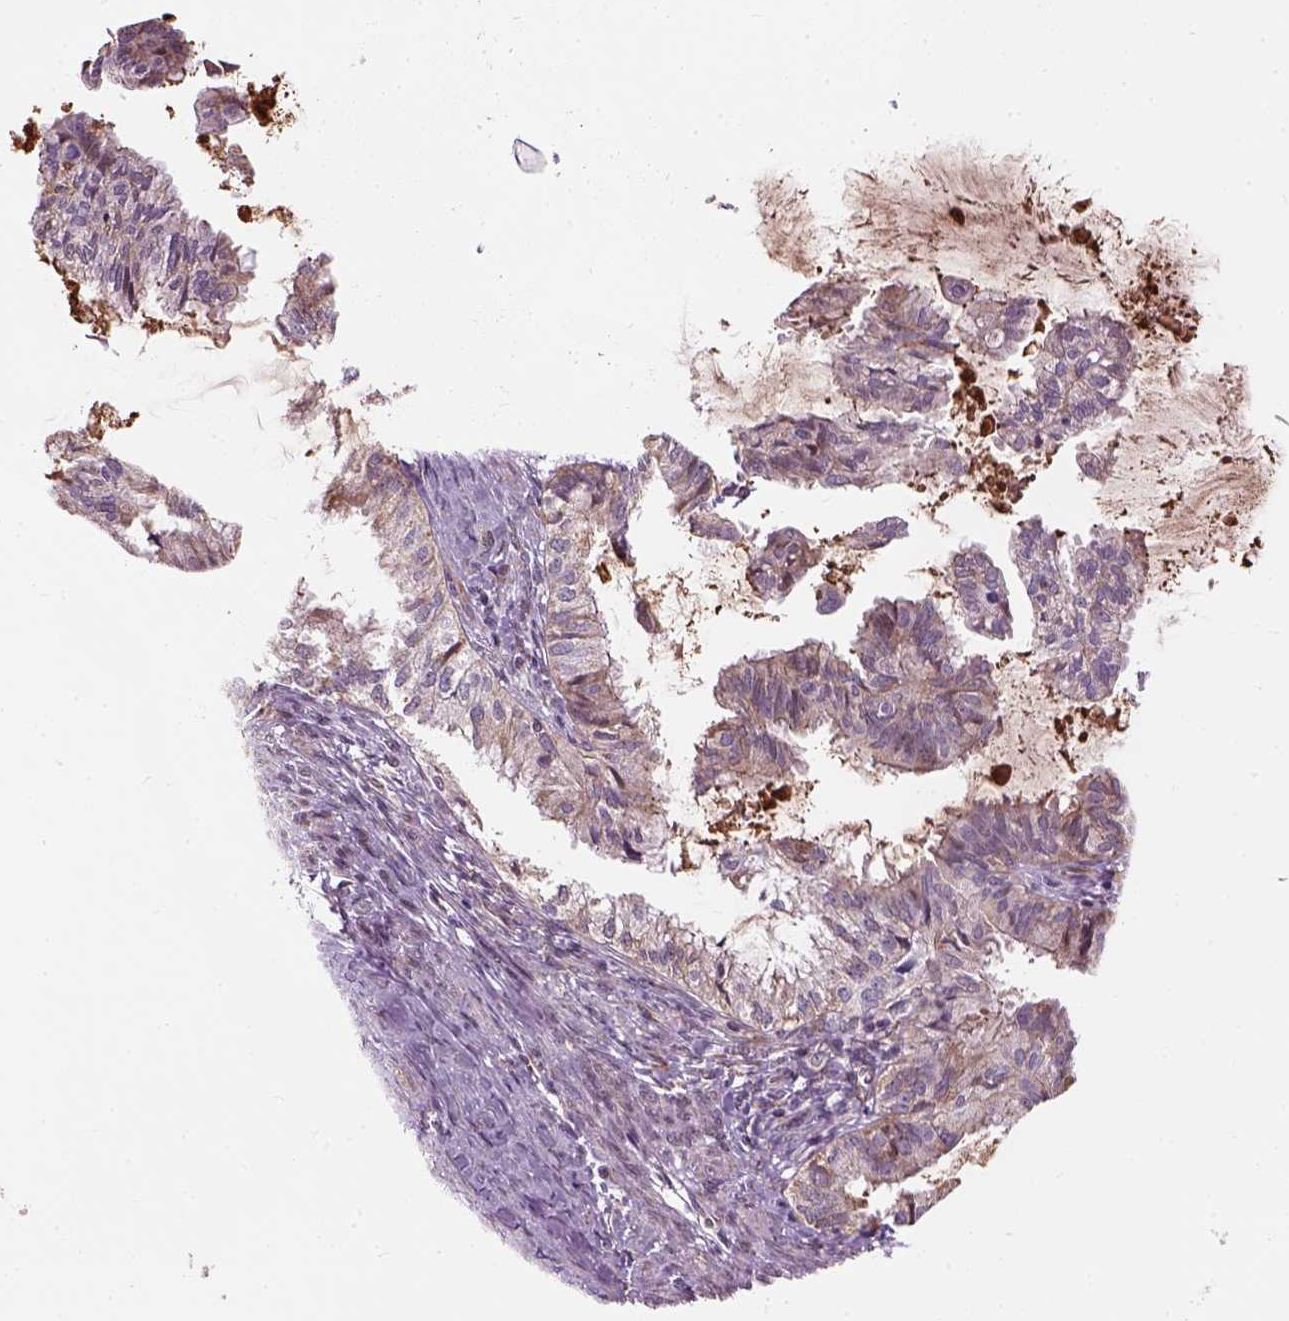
{"staining": {"intensity": "weak", "quantity": "<25%", "location": "cytoplasmic/membranous"}, "tissue": "endometrial cancer", "cell_type": "Tumor cells", "image_type": "cancer", "snomed": [{"axis": "morphology", "description": "Adenocarcinoma, NOS"}, {"axis": "topography", "description": "Endometrium"}], "caption": "Image shows no significant protein positivity in tumor cells of endometrial cancer (adenocarcinoma).", "gene": "XK", "patient": {"sex": "female", "age": 86}}